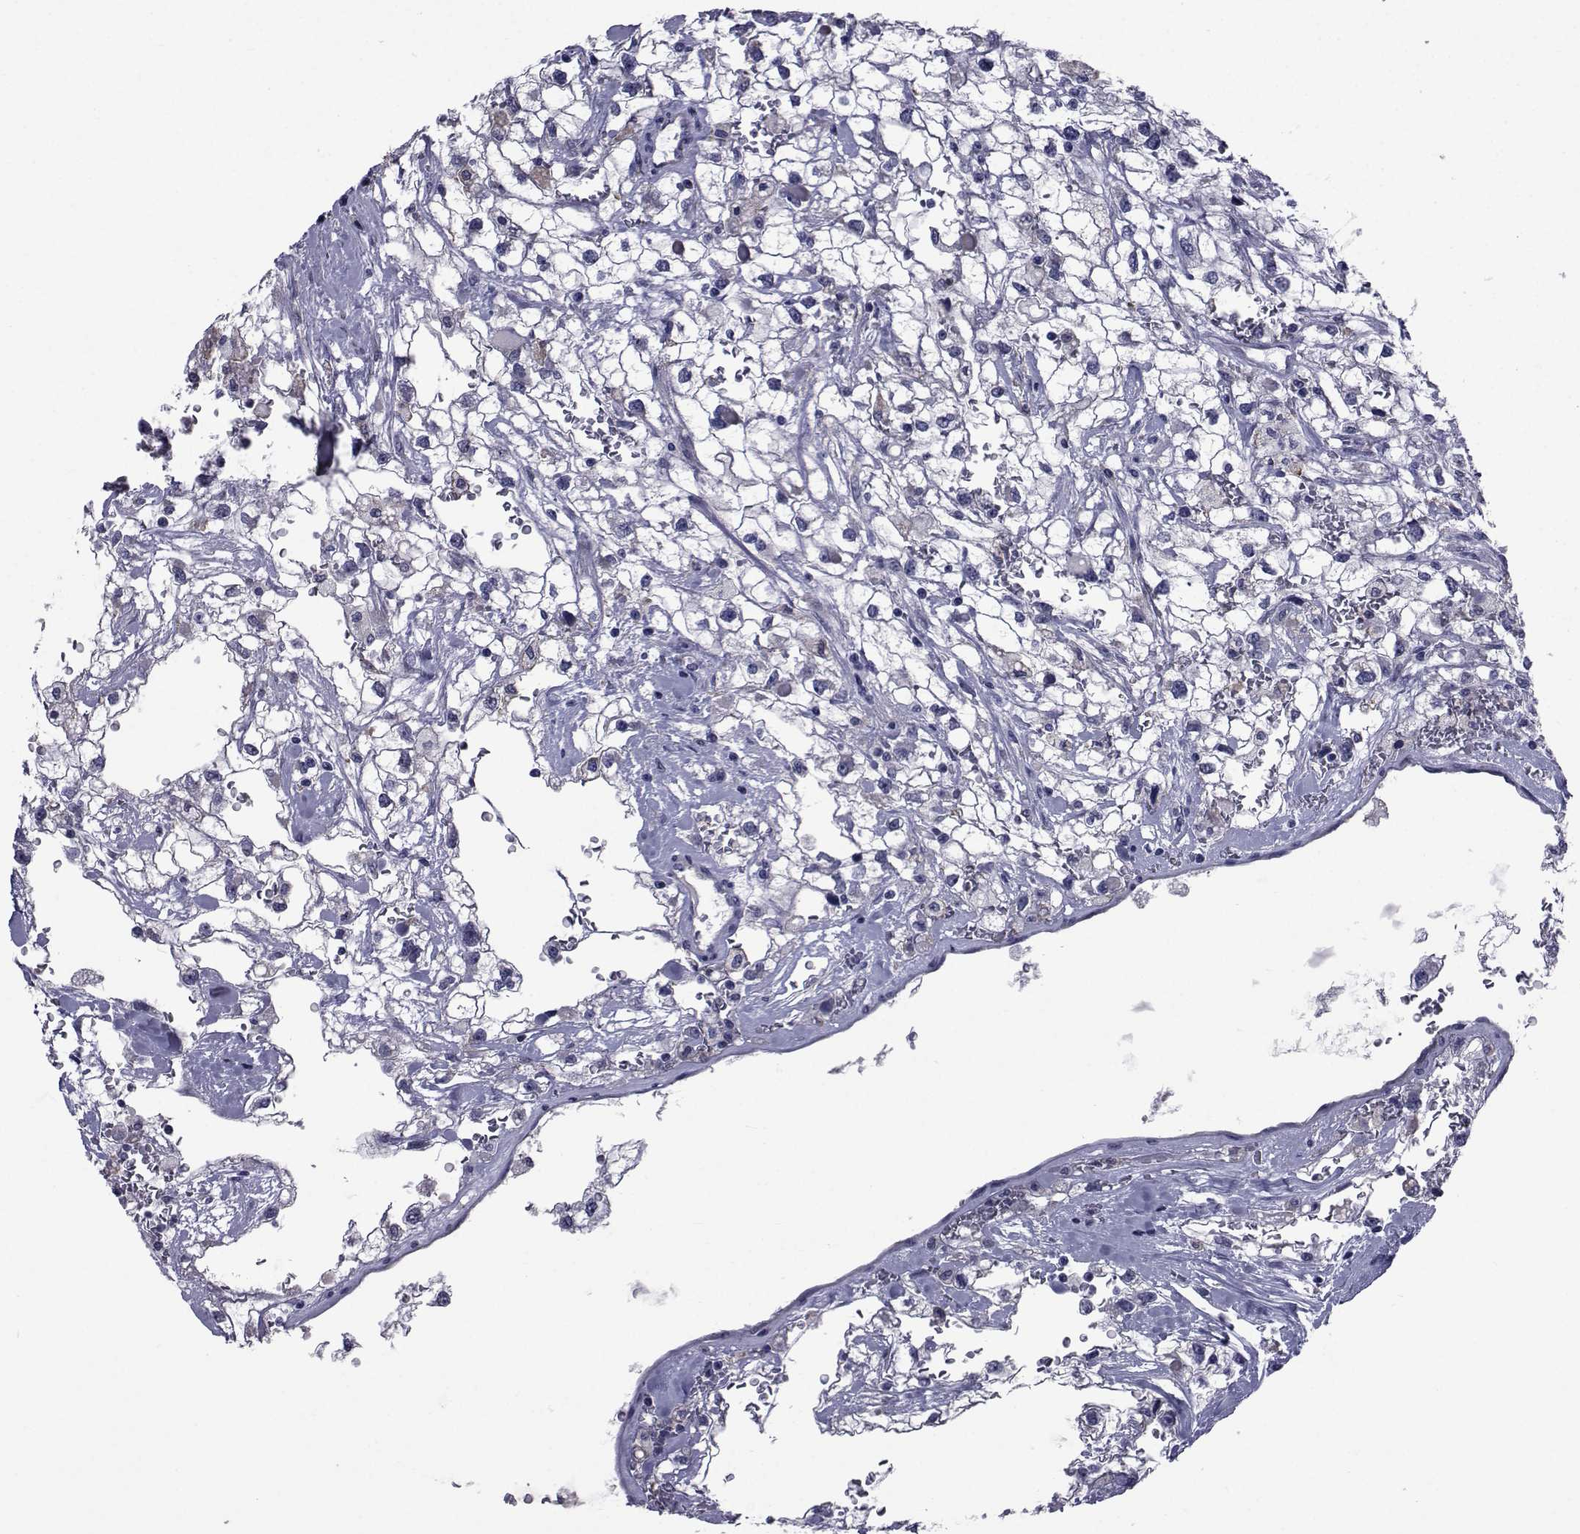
{"staining": {"intensity": "negative", "quantity": "none", "location": "none"}, "tissue": "renal cancer", "cell_type": "Tumor cells", "image_type": "cancer", "snomed": [{"axis": "morphology", "description": "Adenocarcinoma, NOS"}, {"axis": "topography", "description": "Kidney"}], "caption": "An image of renal cancer stained for a protein exhibits no brown staining in tumor cells.", "gene": "SEMA5B", "patient": {"sex": "male", "age": 59}}